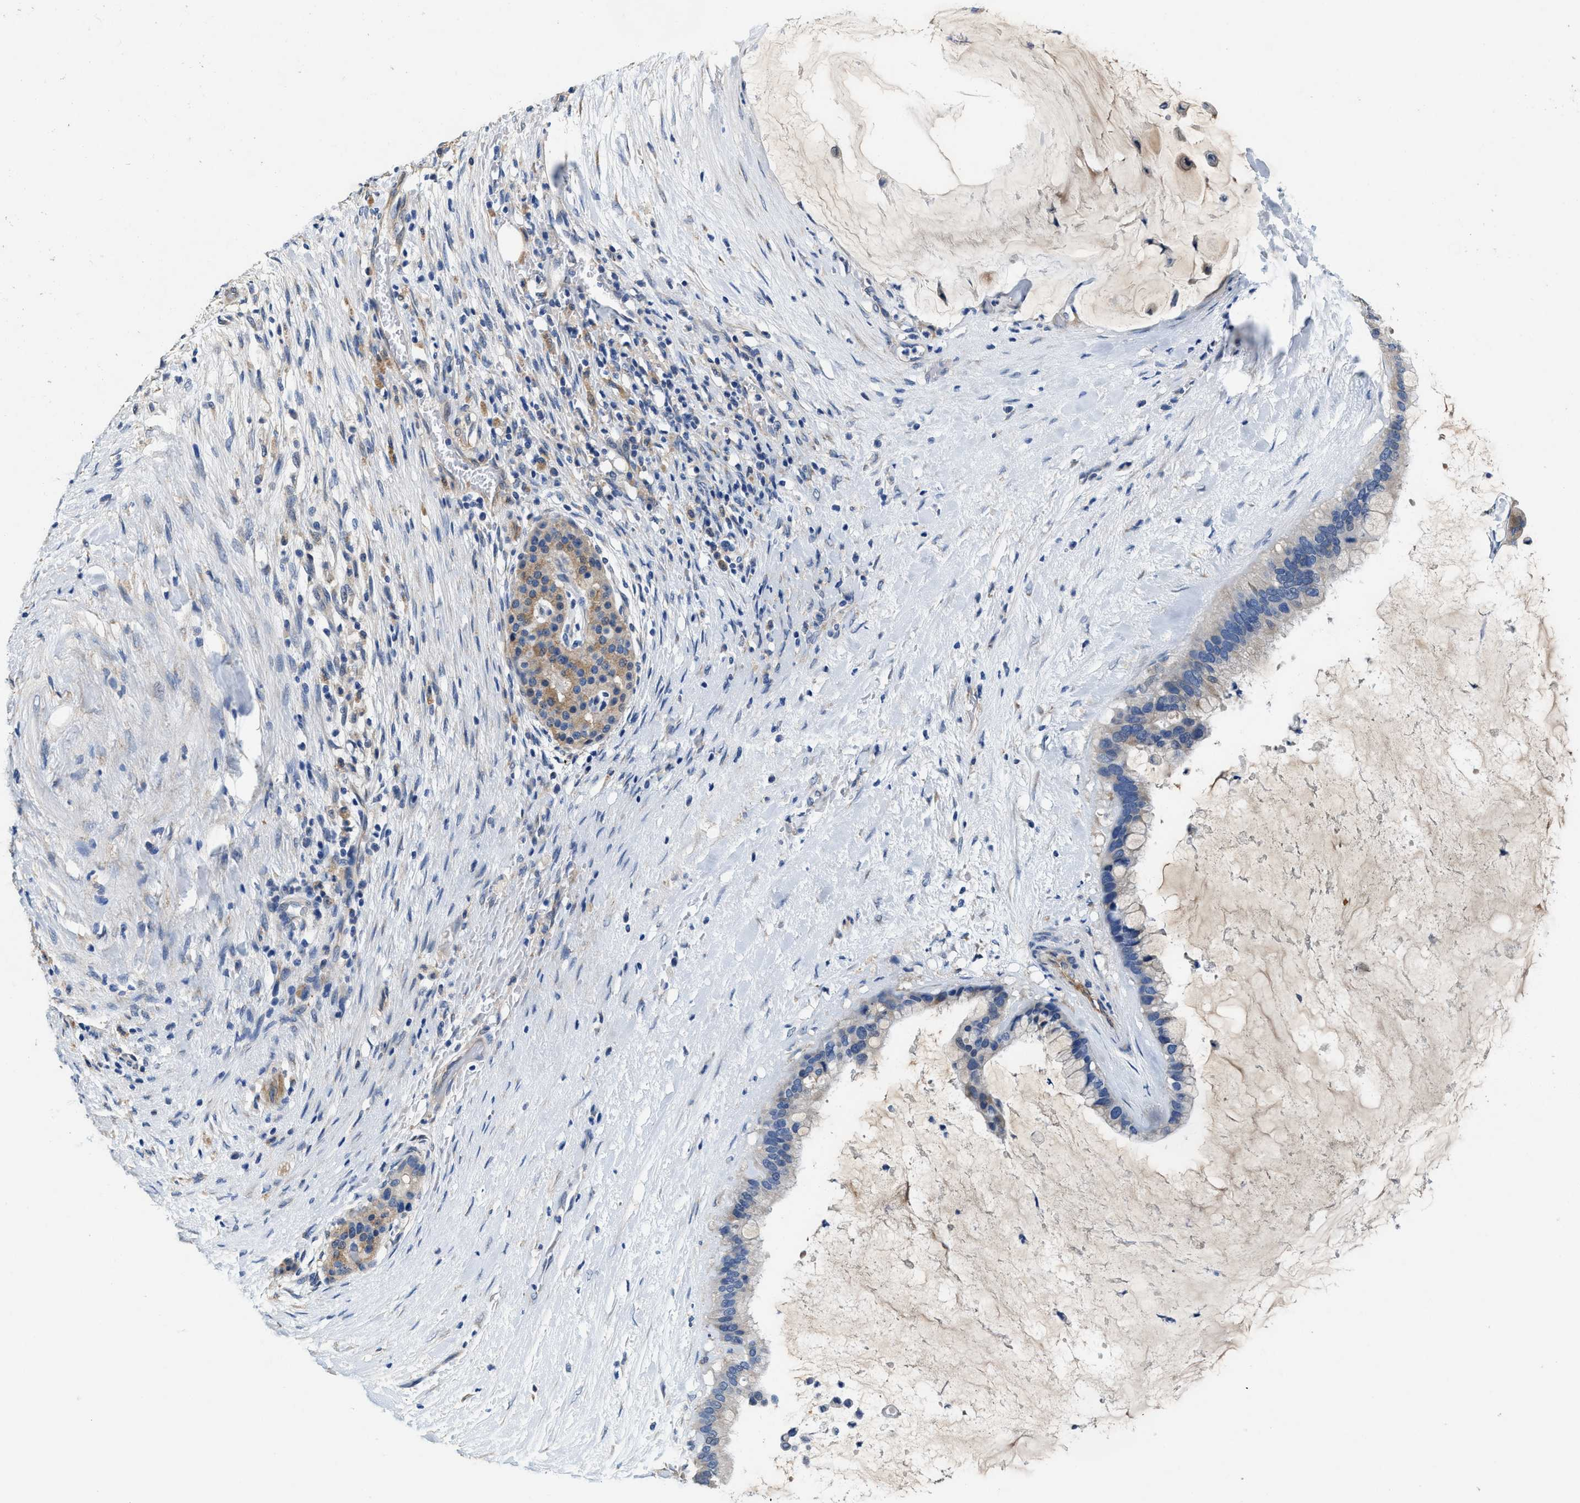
{"staining": {"intensity": "negative", "quantity": "none", "location": "none"}, "tissue": "pancreatic cancer", "cell_type": "Tumor cells", "image_type": "cancer", "snomed": [{"axis": "morphology", "description": "Adenocarcinoma, NOS"}, {"axis": "topography", "description": "Pancreas"}], "caption": "Micrograph shows no significant protein positivity in tumor cells of pancreatic adenocarcinoma.", "gene": "PEG10", "patient": {"sex": "male", "age": 41}}